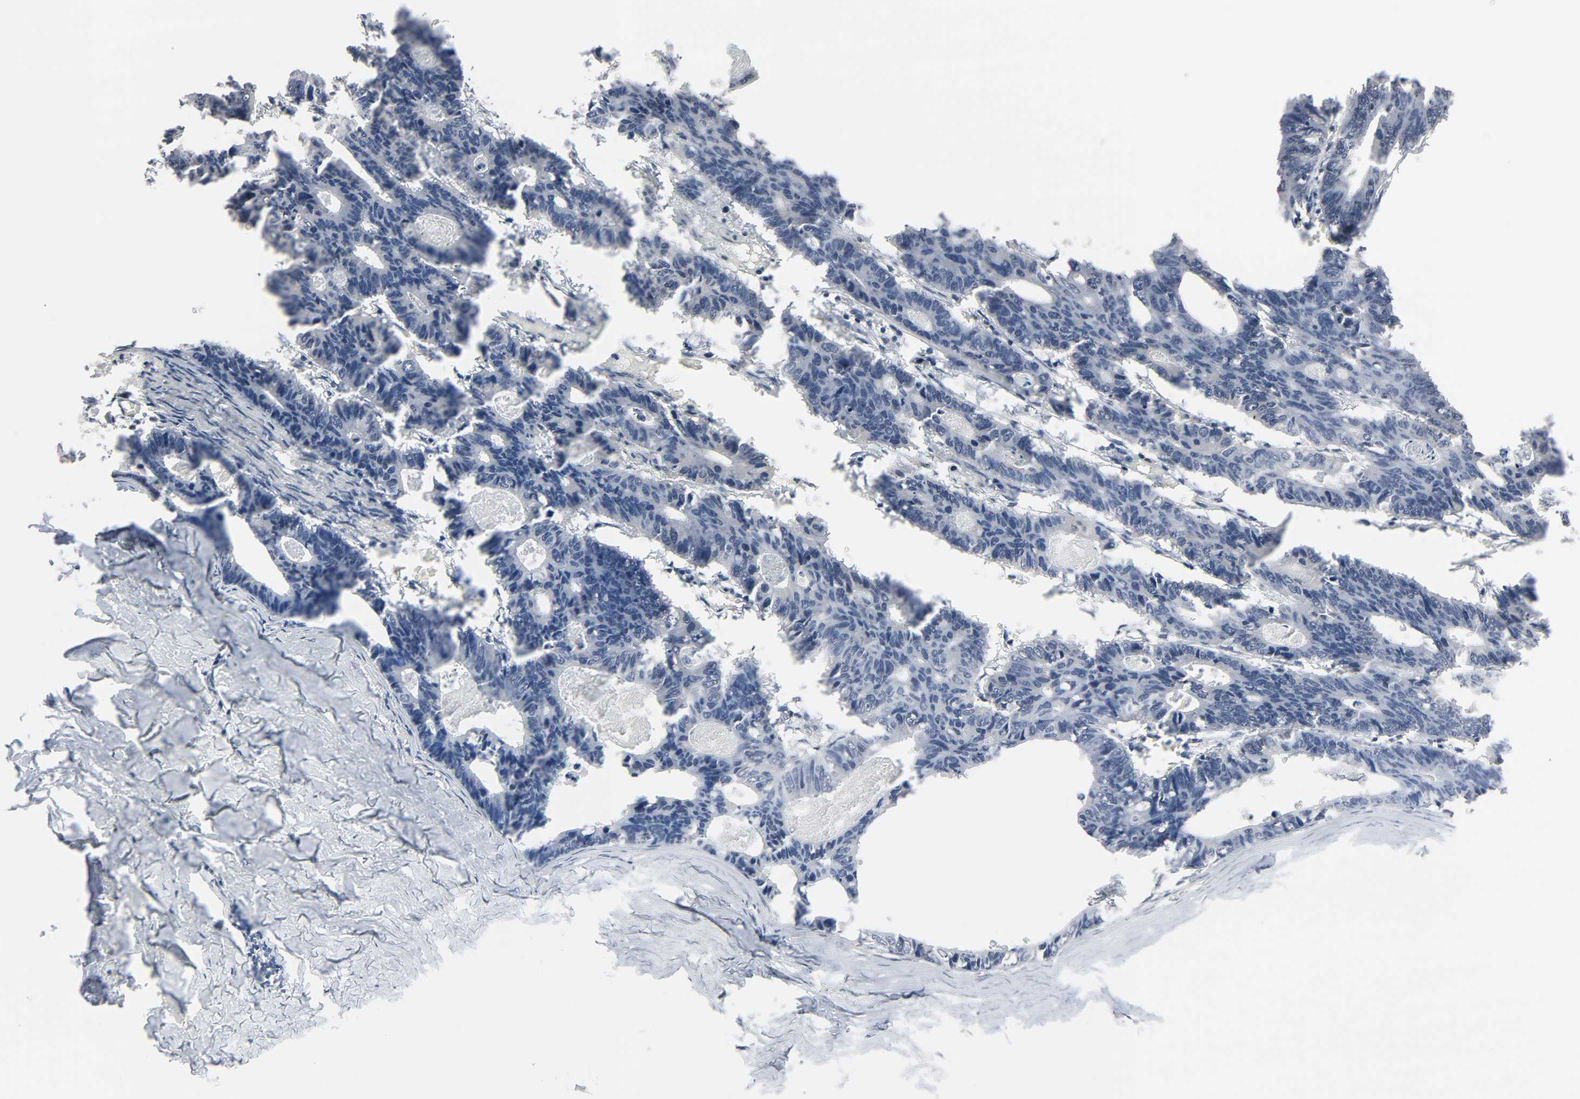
{"staining": {"intensity": "negative", "quantity": "none", "location": "none"}, "tissue": "colorectal cancer", "cell_type": "Tumor cells", "image_type": "cancer", "snomed": [{"axis": "morphology", "description": "Adenocarcinoma, NOS"}, {"axis": "topography", "description": "Colon"}], "caption": "There is no significant staining in tumor cells of adenocarcinoma (colorectal).", "gene": "MT3", "patient": {"sex": "female", "age": 55}}